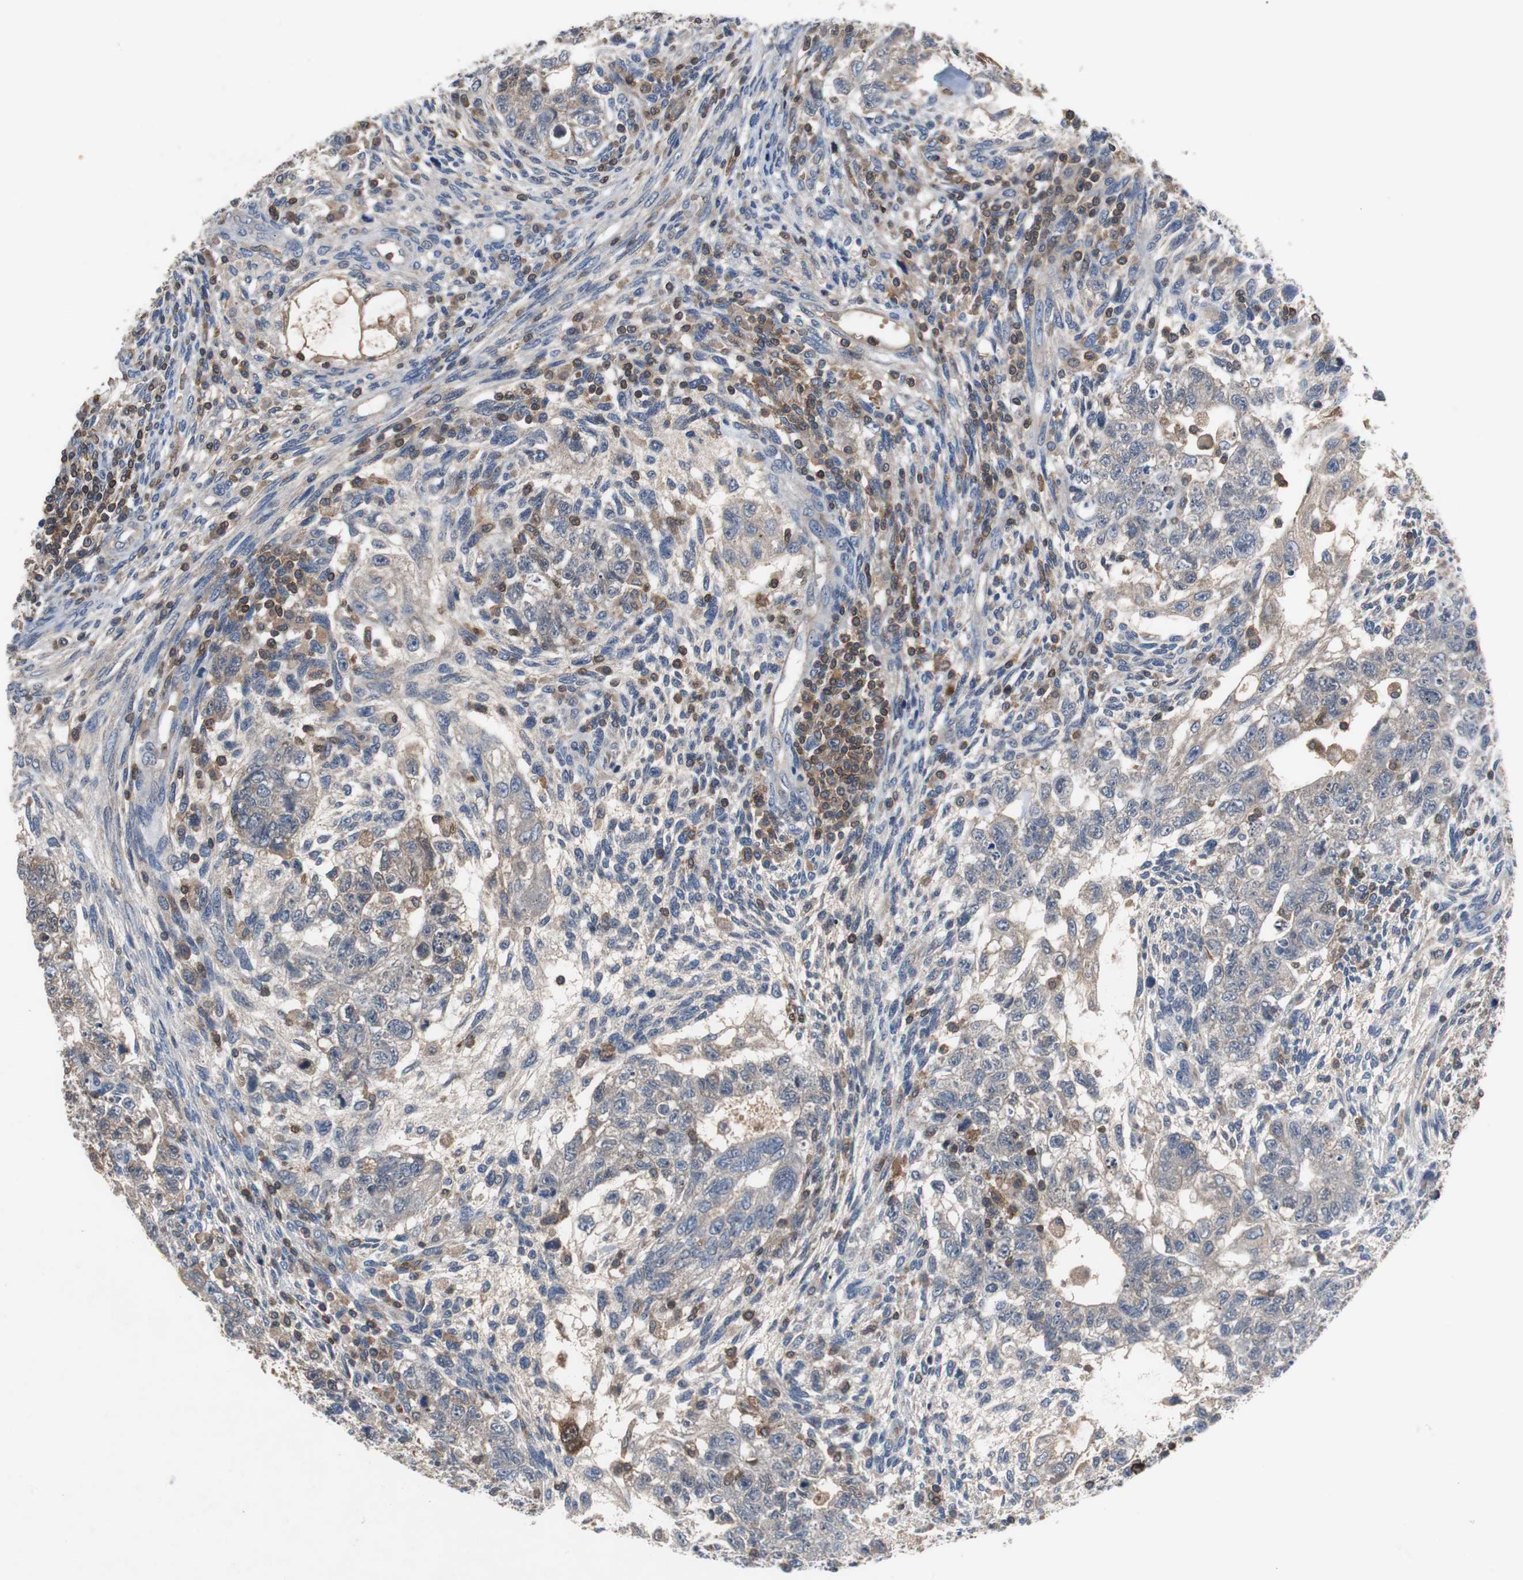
{"staining": {"intensity": "weak", "quantity": ">75%", "location": "cytoplasmic/membranous"}, "tissue": "testis cancer", "cell_type": "Tumor cells", "image_type": "cancer", "snomed": [{"axis": "morphology", "description": "Normal tissue, NOS"}, {"axis": "morphology", "description": "Carcinoma, Embryonal, NOS"}, {"axis": "topography", "description": "Testis"}], "caption": "A low amount of weak cytoplasmic/membranous positivity is appreciated in about >75% of tumor cells in testis cancer (embryonal carcinoma) tissue.", "gene": "CALB2", "patient": {"sex": "male", "age": 36}}